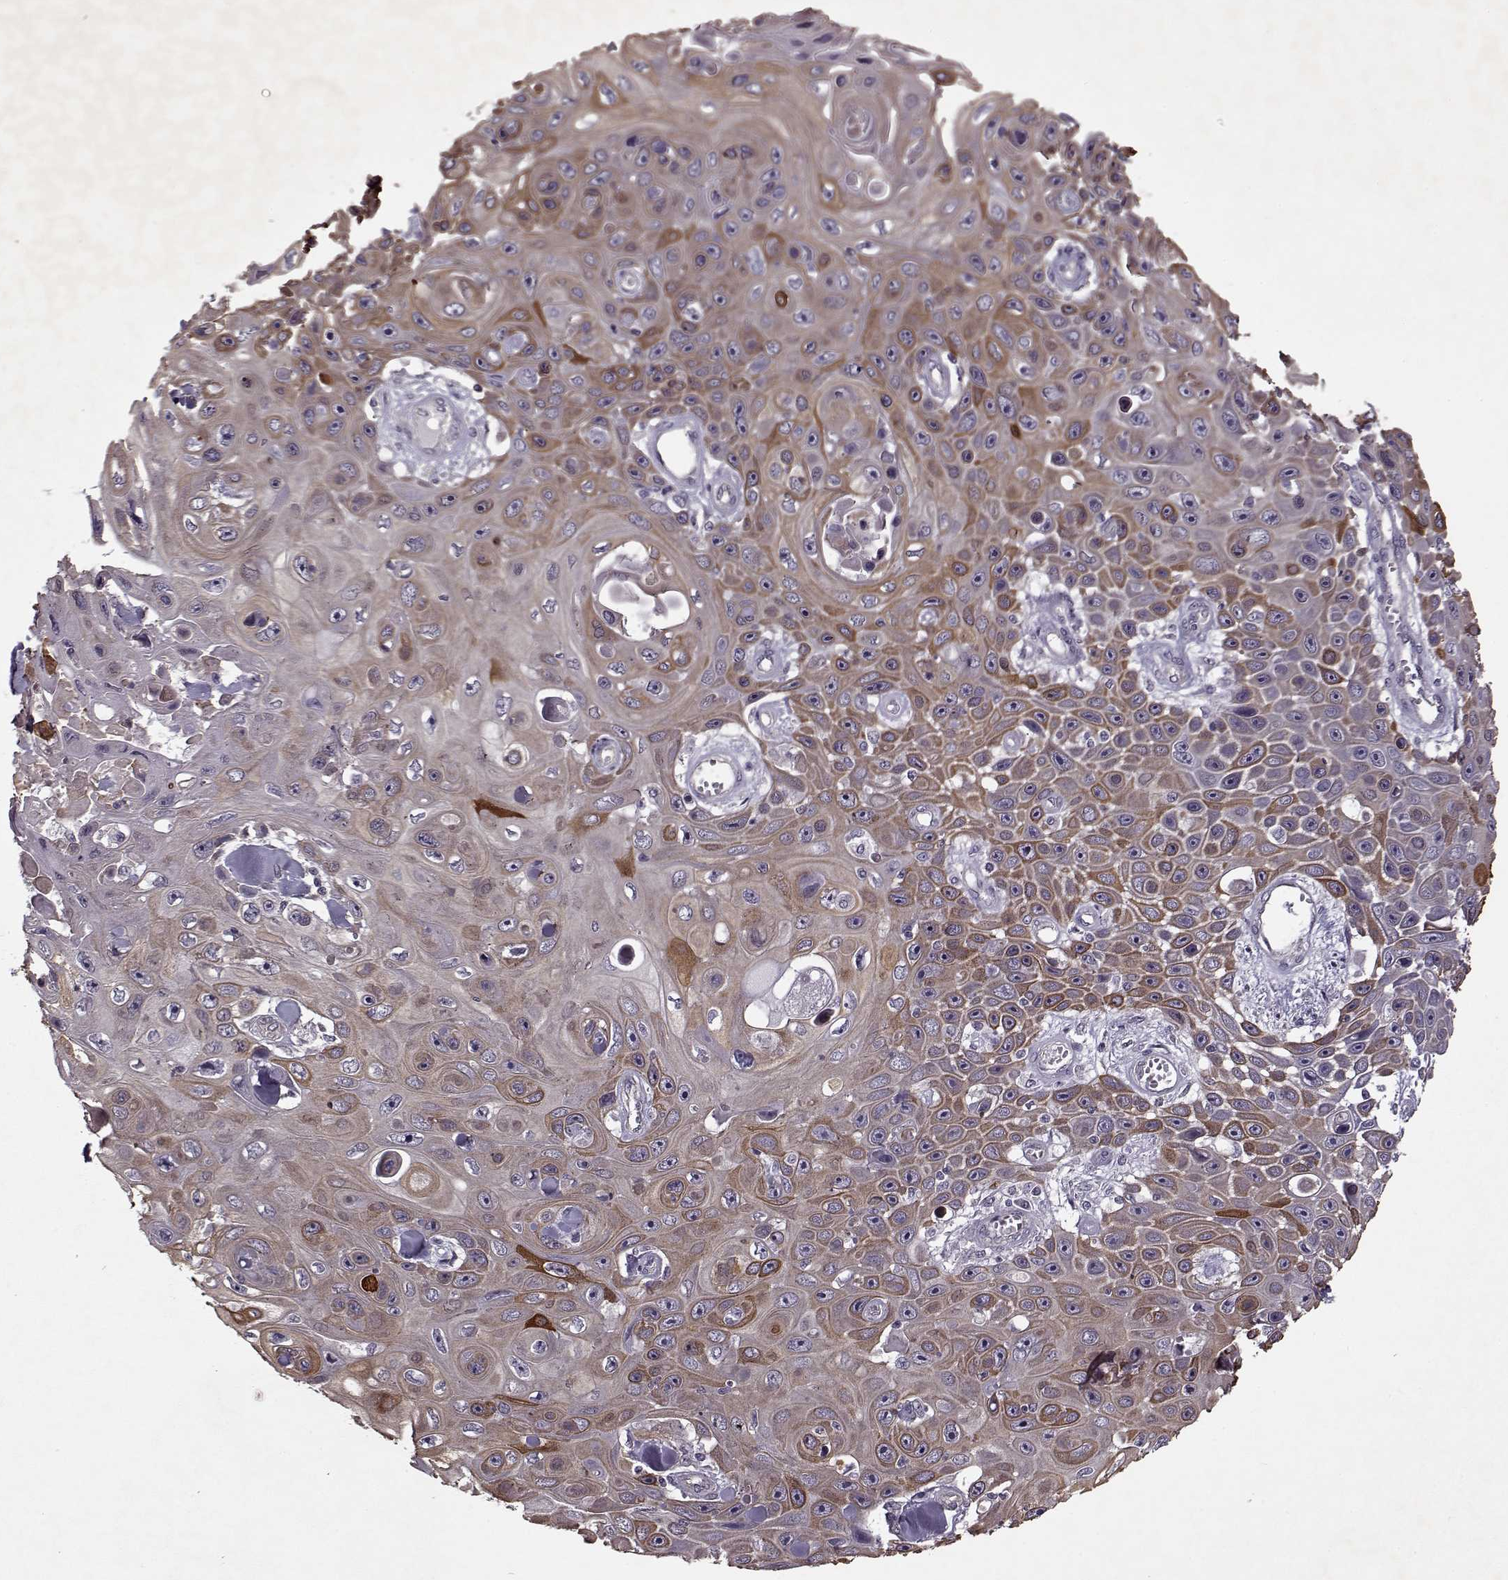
{"staining": {"intensity": "moderate", "quantity": ">75%", "location": "cytoplasmic/membranous"}, "tissue": "skin cancer", "cell_type": "Tumor cells", "image_type": "cancer", "snomed": [{"axis": "morphology", "description": "Squamous cell carcinoma, NOS"}, {"axis": "topography", "description": "Skin"}], "caption": "Skin cancer stained with a protein marker reveals moderate staining in tumor cells.", "gene": "KRT9", "patient": {"sex": "male", "age": 82}}